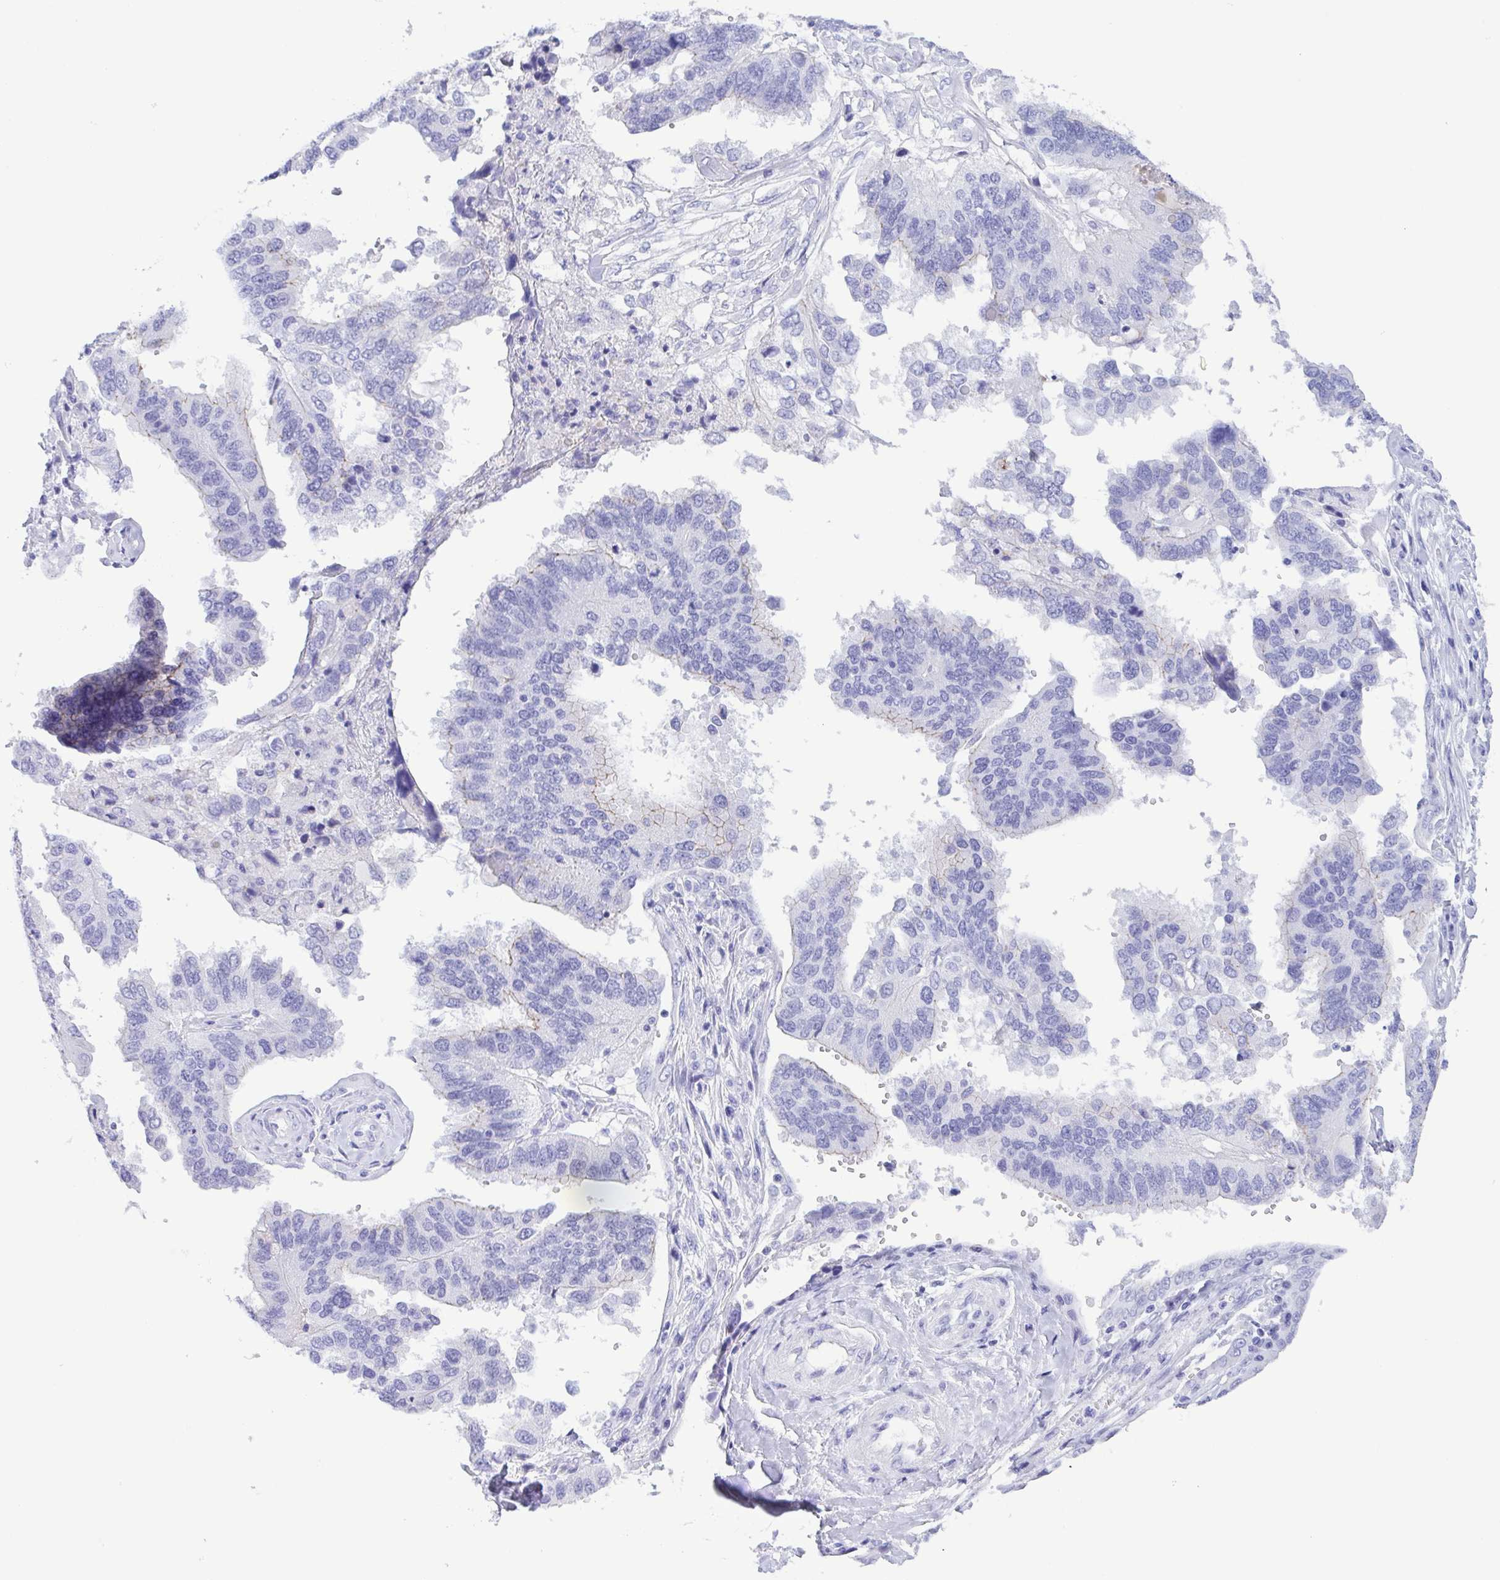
{"staining": {"intensity": "negative", "quantity": "none", "location": "none"}, "tissue": "ovarian cancer", "cell_type": "Tumor cells", "image_type": "cancer", "snomed": [{"axis": "morphology", "description": "Cystadenocarcinoma, serous, NOS"}, {"axis": "topography", "description": "Ovary"}], "caption": "IHC of human ovarian serous cystadenocarcinoma exhibits no expression in tumor cells. (Immunohistochemistry, brightfield microscopy, high magnification).", "gene": "TSPY2", "patient": {"sex": "female", "age": 79}}